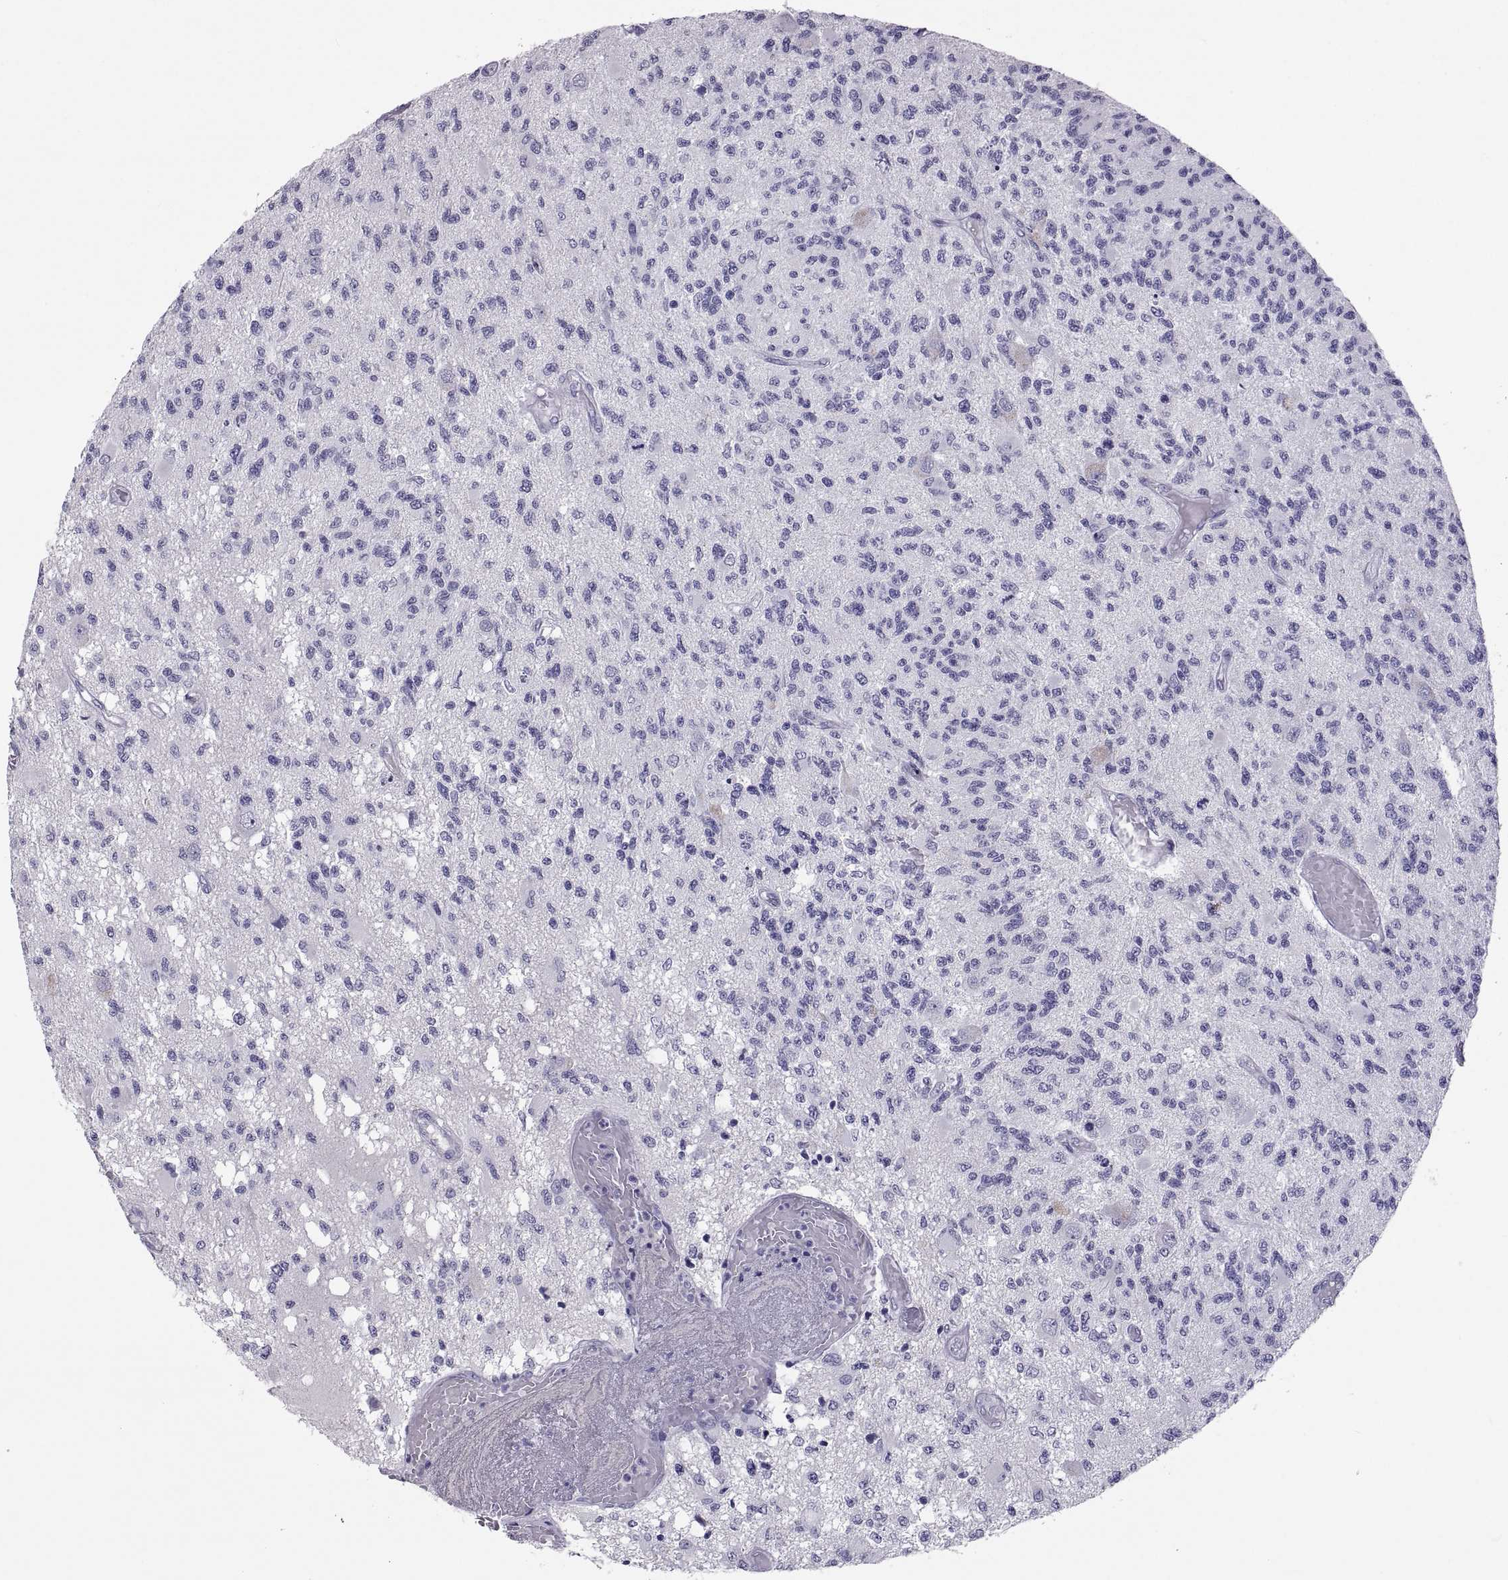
{"staining": {"intensity": "negative", "quantity": "none", "location": "none"}, "tissue": "glioma", "cell_type": "Tumor cells", "image_type": "cancer", "snomed": [{"axis": "morphology", "description": "Glioma, malignant, High grade"}, {"axis": "topography", "description": "Brain"}], "caption": "IHC of glioma displays no expression in tumor cells. (DAB (3,3'-diaminobenzidine) IHC, high magnification).", "gene": "IGSF1", "patient": {"sex": "female", "age": 63}}